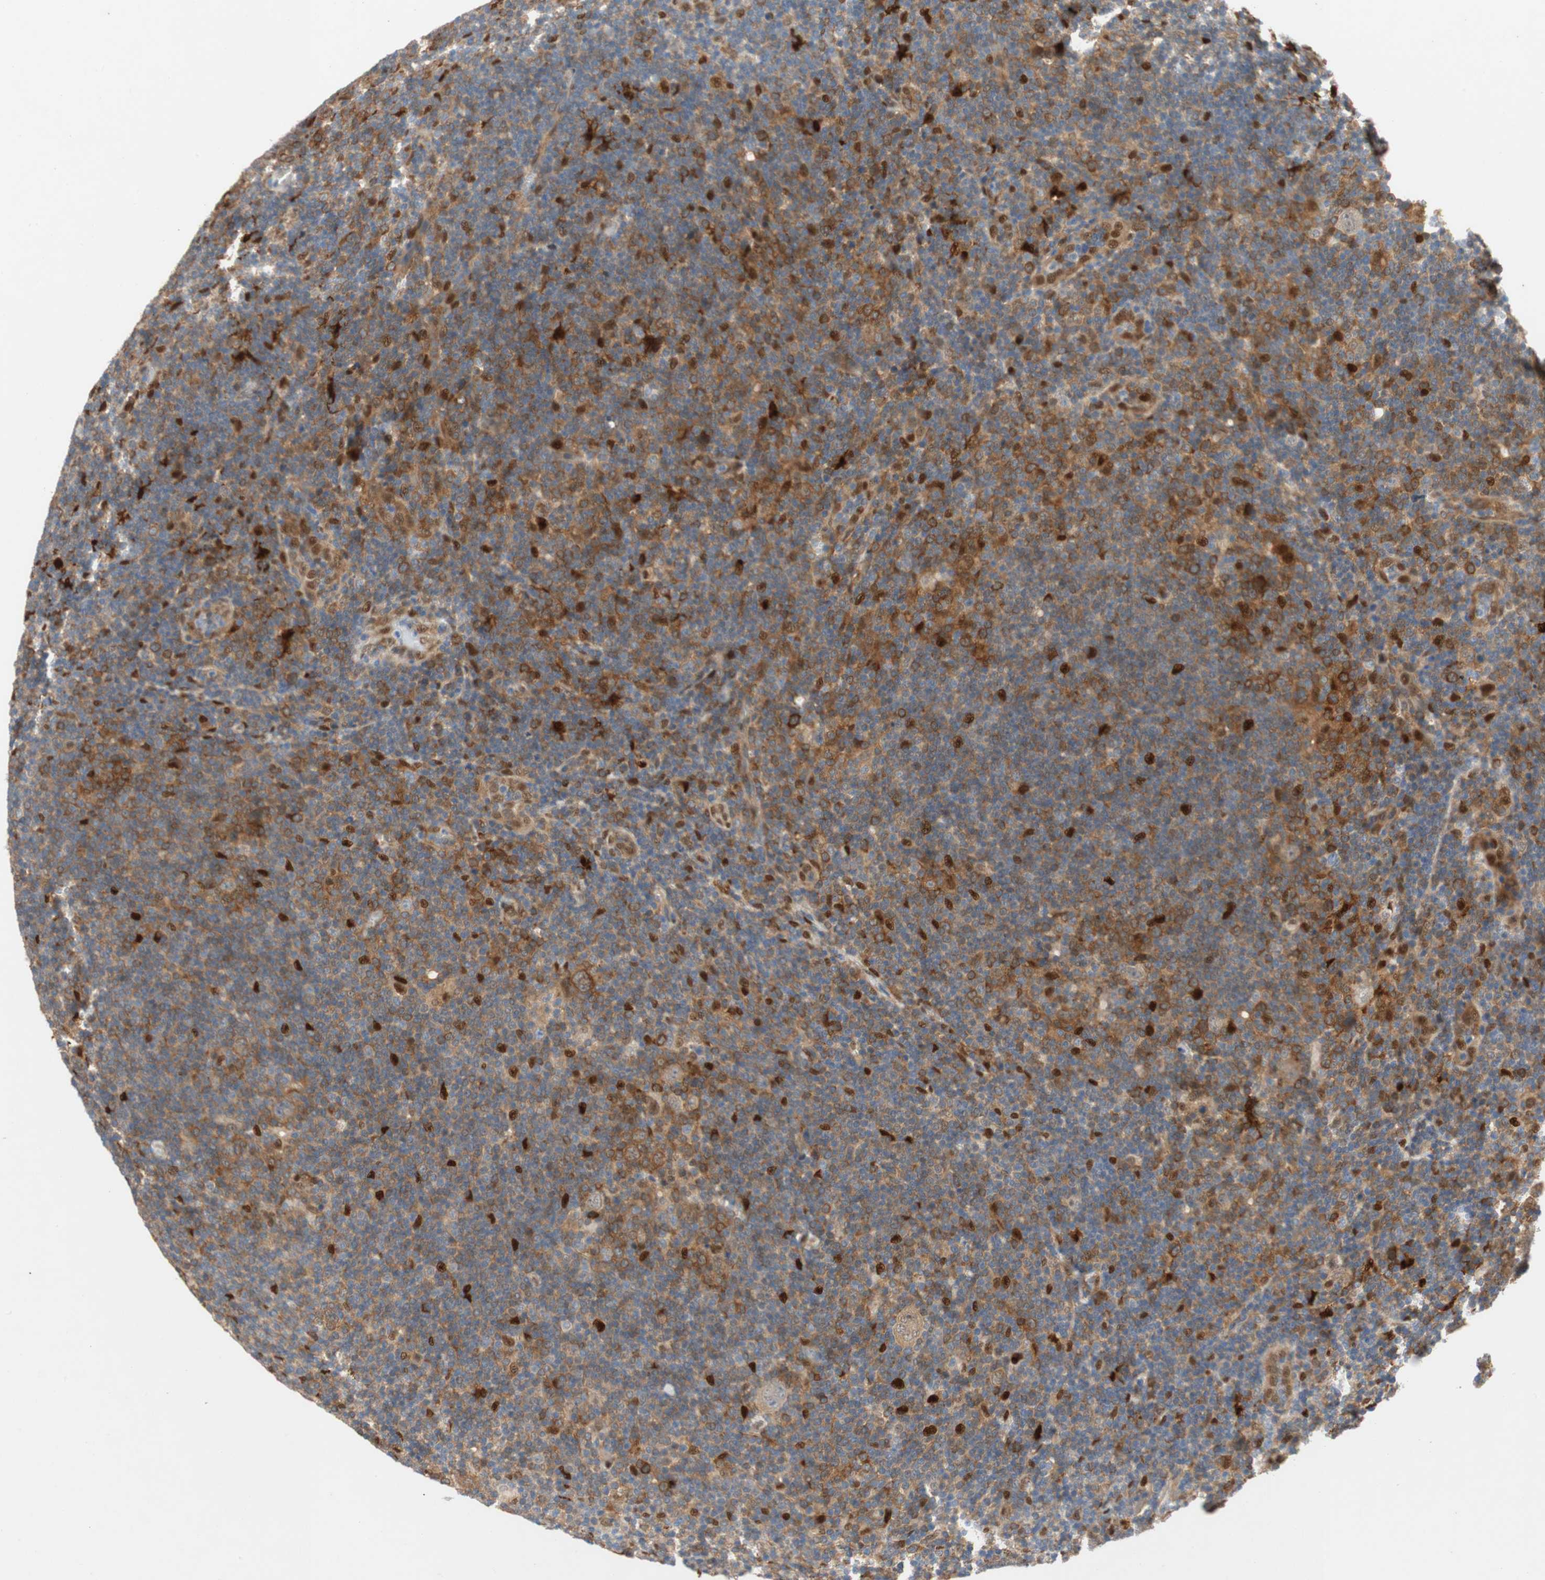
{"staining": {"intensity": "weak", "quantity": "25%-75%", "location": "cytoplasmic/membranous"}, "tissue": "lymphoma", "cell_type": "Tumor cells", "image_type": "cancer", "snomed": [{"axis": "morphology", "description": "Hodgkin's disease, NOS"}, {"axis": "topography", "description": "Lymph node"}], "caption": "Immunohistochemical staining of Hodgkin's disease reveals low levels of weak cytoplasmic/membranous protein expression in approximately 25%-75% of tumor cells. The protein of interest is shown in brown color, while the nuclei are stained blue.", "gene": "RELB", "patient": {"sex": "female", "age": 57}}